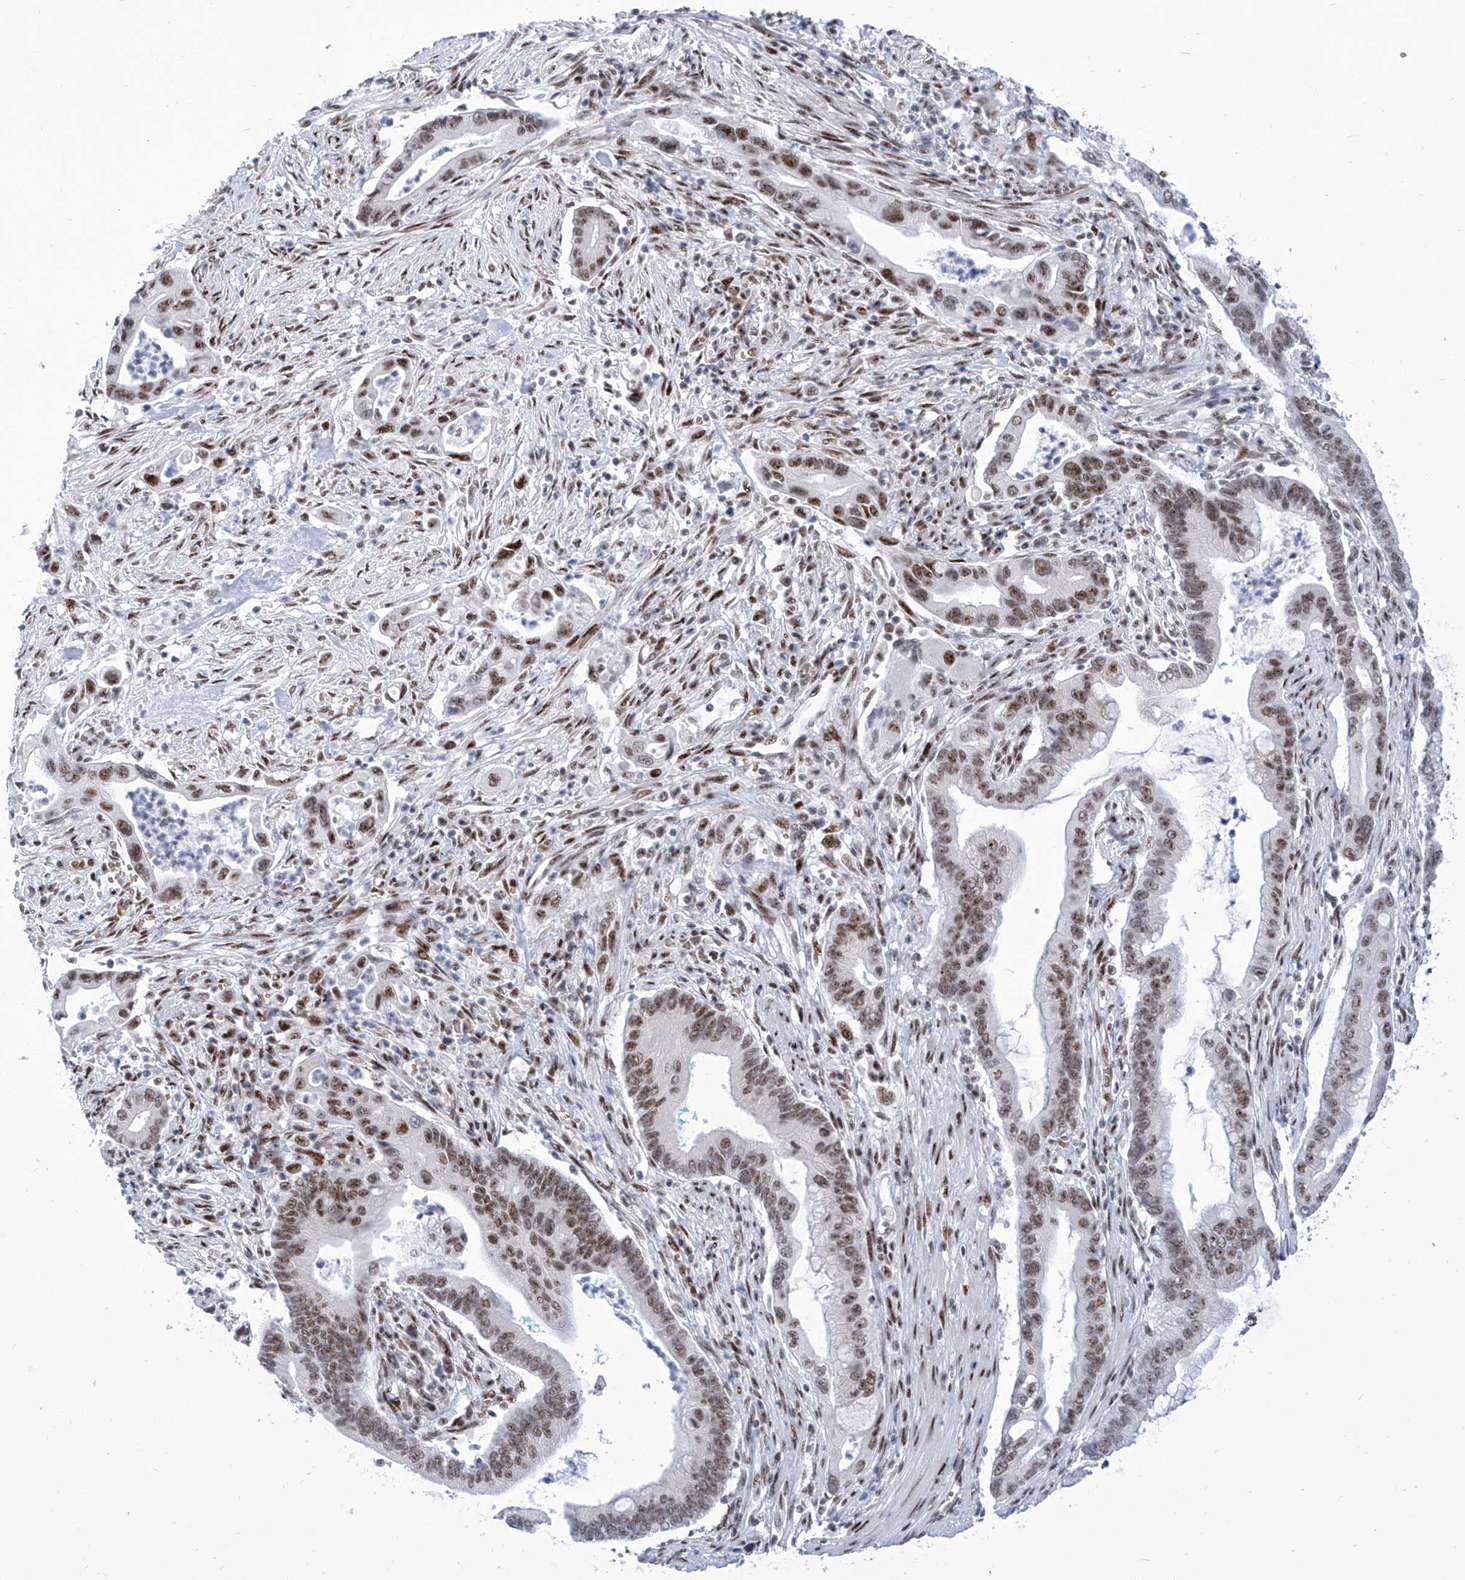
{"staining": {"intensity": "moderate", "quantity": ">75%", "location": "nuclear"}, "tissue": "pancreatic cancer", "cell_type": "Tumor cells", "image_type": "cancer", "snomed": [{"axis": "morphology", "description": "Adenocarcinoma, NOS"}, {"axis": "topography", "description": "Pancreas"}], "caption": "The histopathology image displays immunohistochemical staining of pancreatic cancer (adenocarcinoma). There is moderate nuclear positivity is seen in about >75% of tumor cells. (DAB = brown stain, brightfield microscopy at high magnification).", "gene": "SART1", "patient": {"sex": "male", "age": 78}}